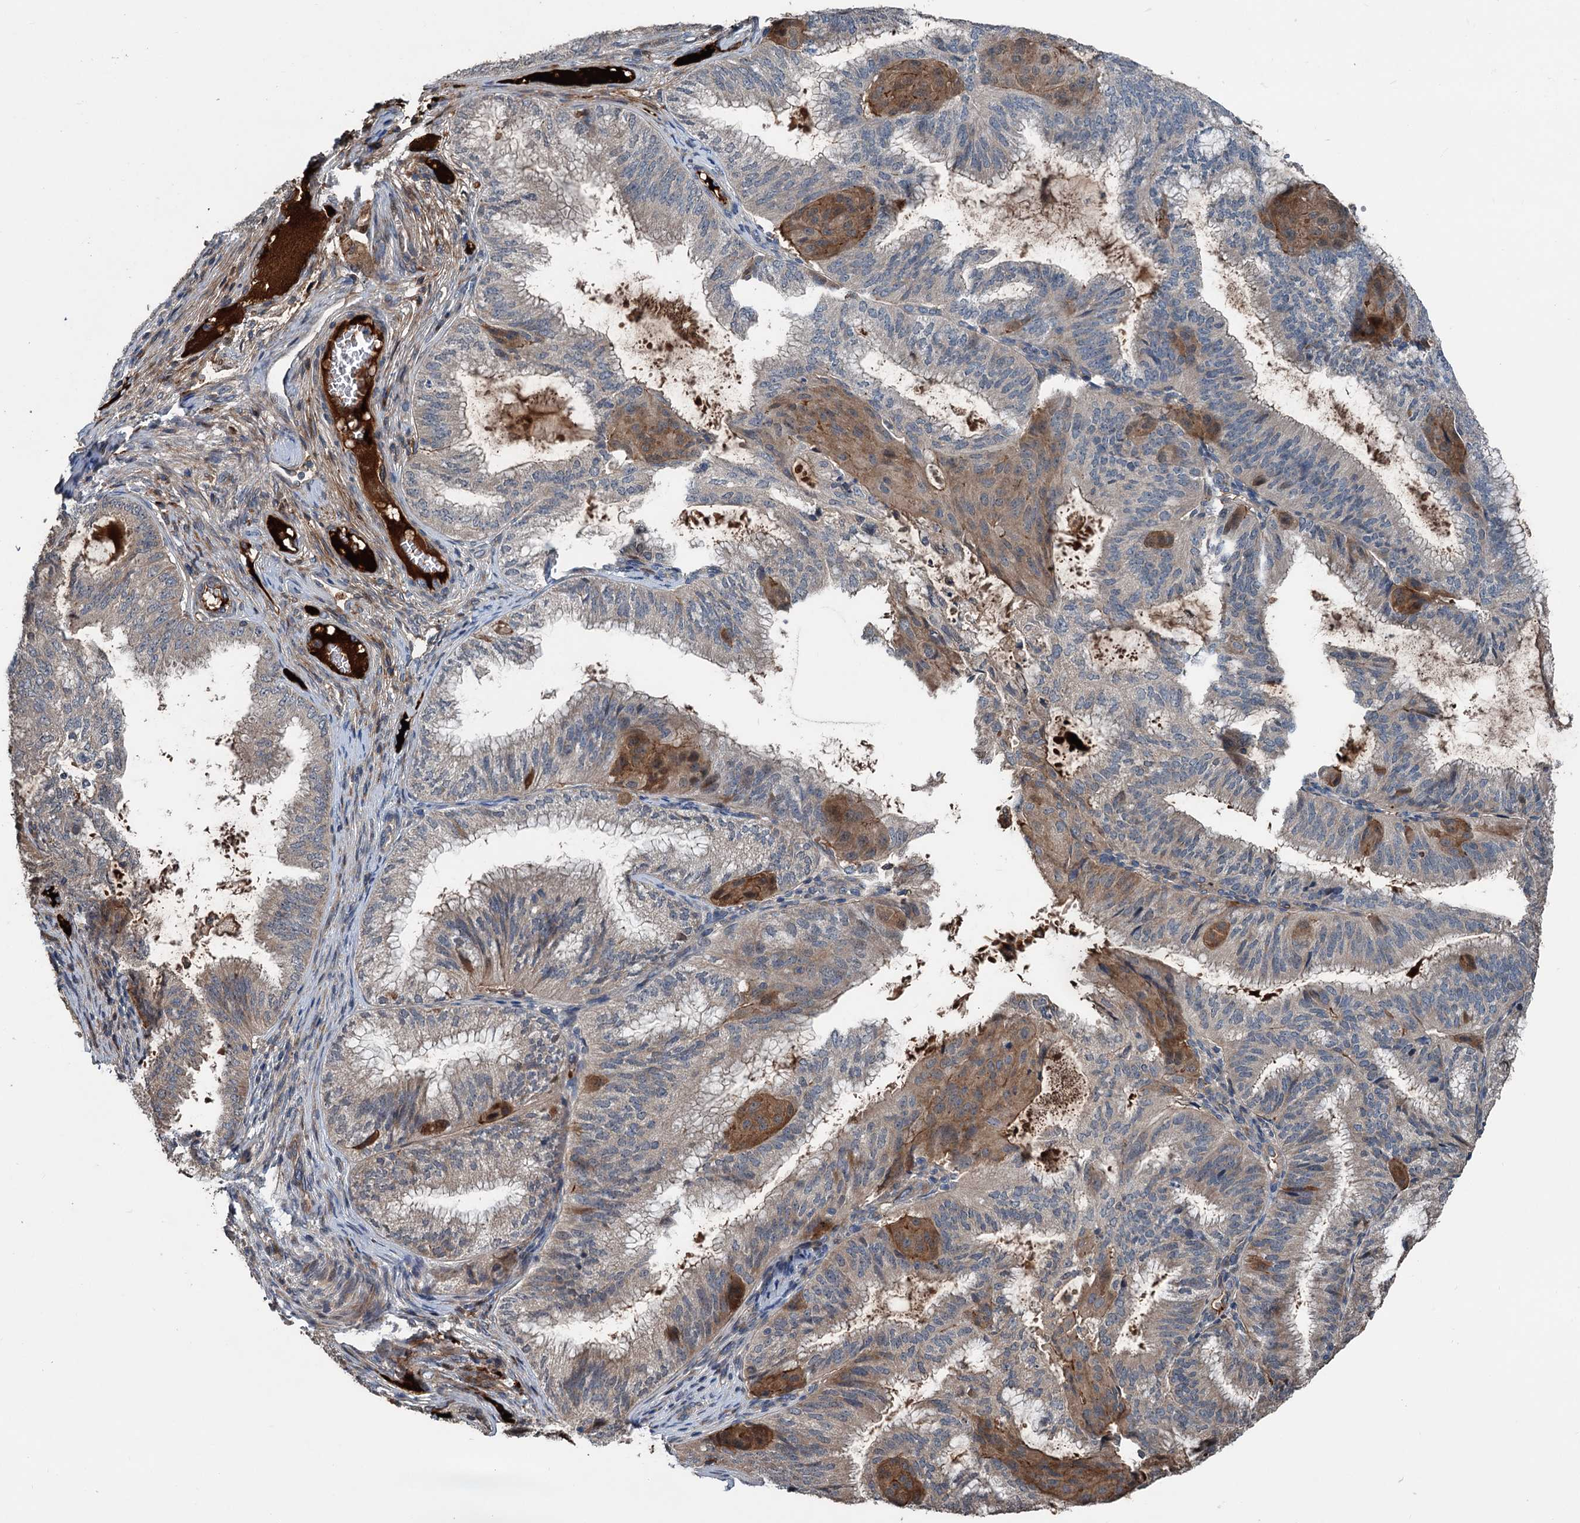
{"staining": {"intensity": "weak", "quantity": "<25%", "location": "cytoplasmic/membranous"}, "tissue": "endometrial cancer", "cell_type": "Tumor cells", "image_type": "cancer", "snomed": [{"axis": "morphology", "description": "Adenocarcinoma, NOS"}, {"axis": "topography", "description": "Endometrium"}], "caption": "This is an IHC photomicrograph of human endometrial cancer. There is no positivity in tumor cells.", "gene": "TEDC1", "patient": {"sex": "female", "age": 49}}